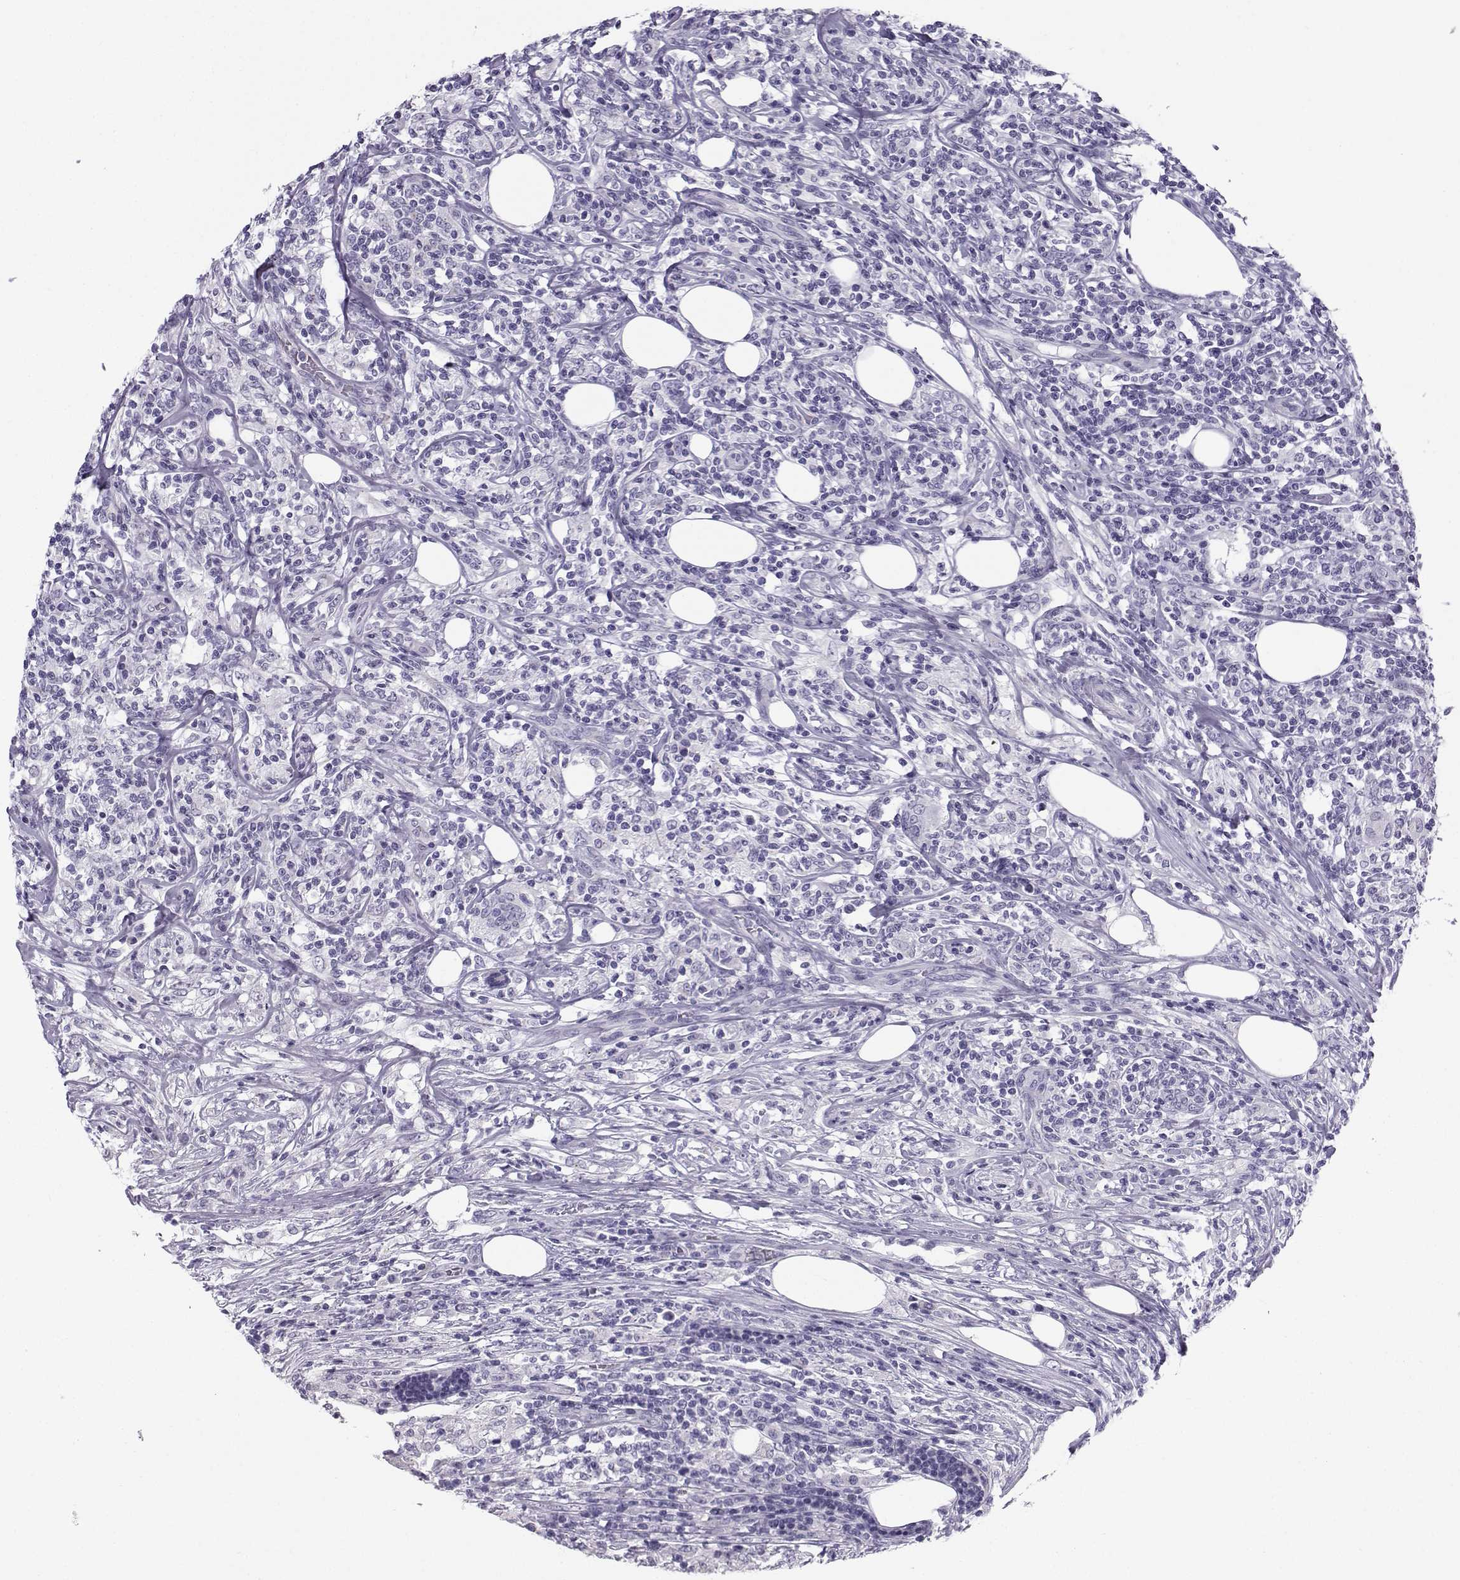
{"staining": {"intensity": "negative", "quantity": "none", "location": "none"}, "tissue": "lymphoma", "cell_type": "Tumor cells", "image_type": "cancer", "snomed": [{"axis": "morphology", "description": "Malignant lymphoma, non-Hodgkin's type, High grade"}, {"axis": "topography", "description": "Lymph node"}], "caption": "Immunohistochemistry of human lymphoma shows no positivity in tumor cells. (Brightfield microscopy of DAB (3,3'-diaminobenzidine) IHC at high magnification).", "gene": "ZBTB8B", "patient": {"sex": "female", "age": 84}}